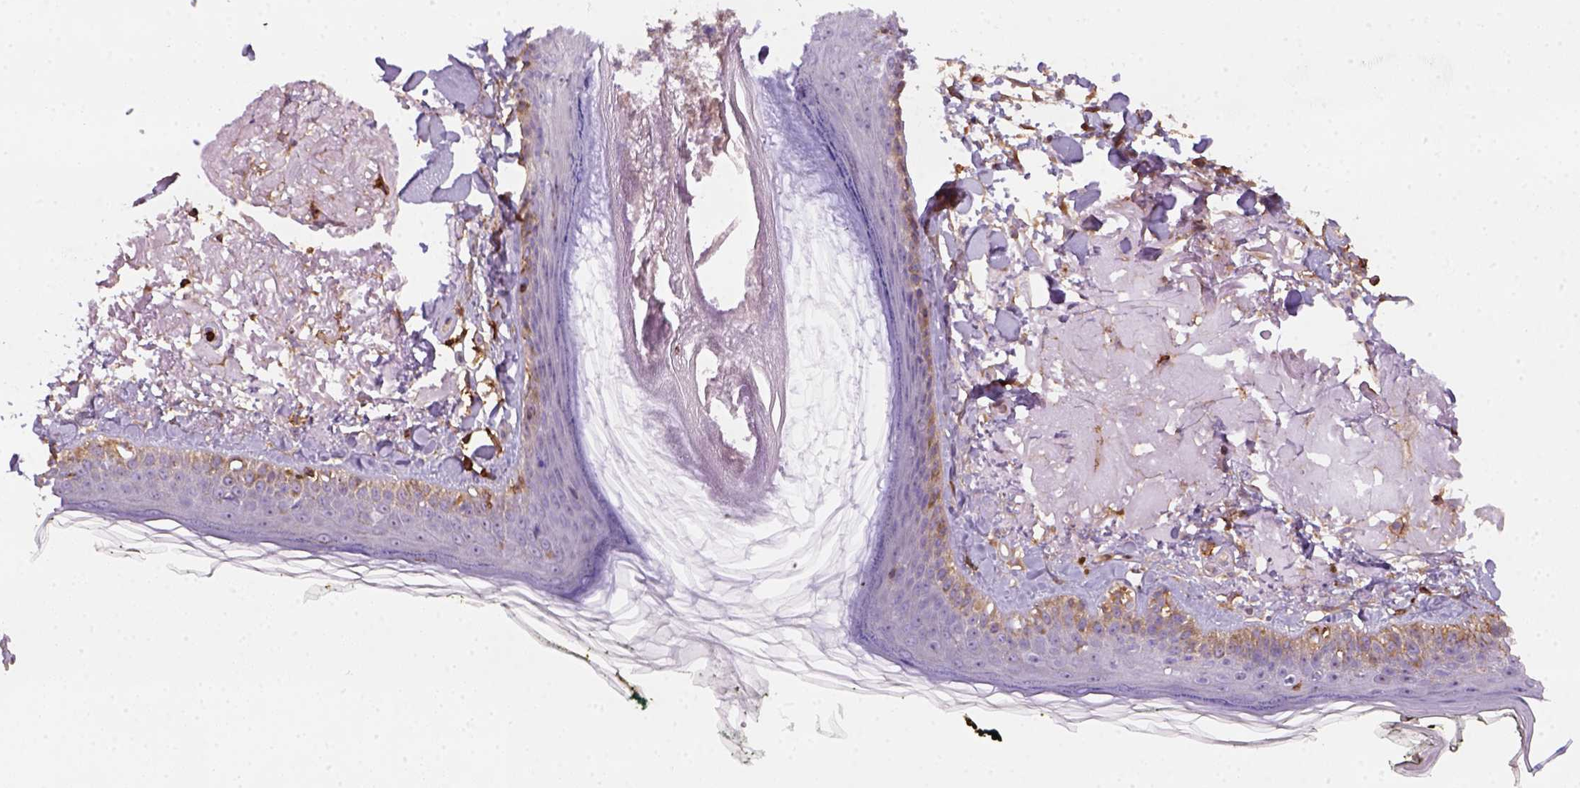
{"staining": {"intensity": "moderate", "quantity": ">75%", "location": "cytoplasmic/membranous"}, "tissue": "skin", "cell_type": "Fibroblasts", "image_type": "normal", "snomed": [{"axis": "morphology", "description": "Normal tissue, NOS"}, {"axis": "topography", "description": "Skin"}], "caption": "A medium amount of moderate cytoplasmic/membranous expression is seen in about >75% of fibroblasts in normal skin. Immunohistochemistry stains the protein in brown and the nuclei are stained blue.", "gene": "GPRC5D", "patient": {"sex": "male", "age": 76}}